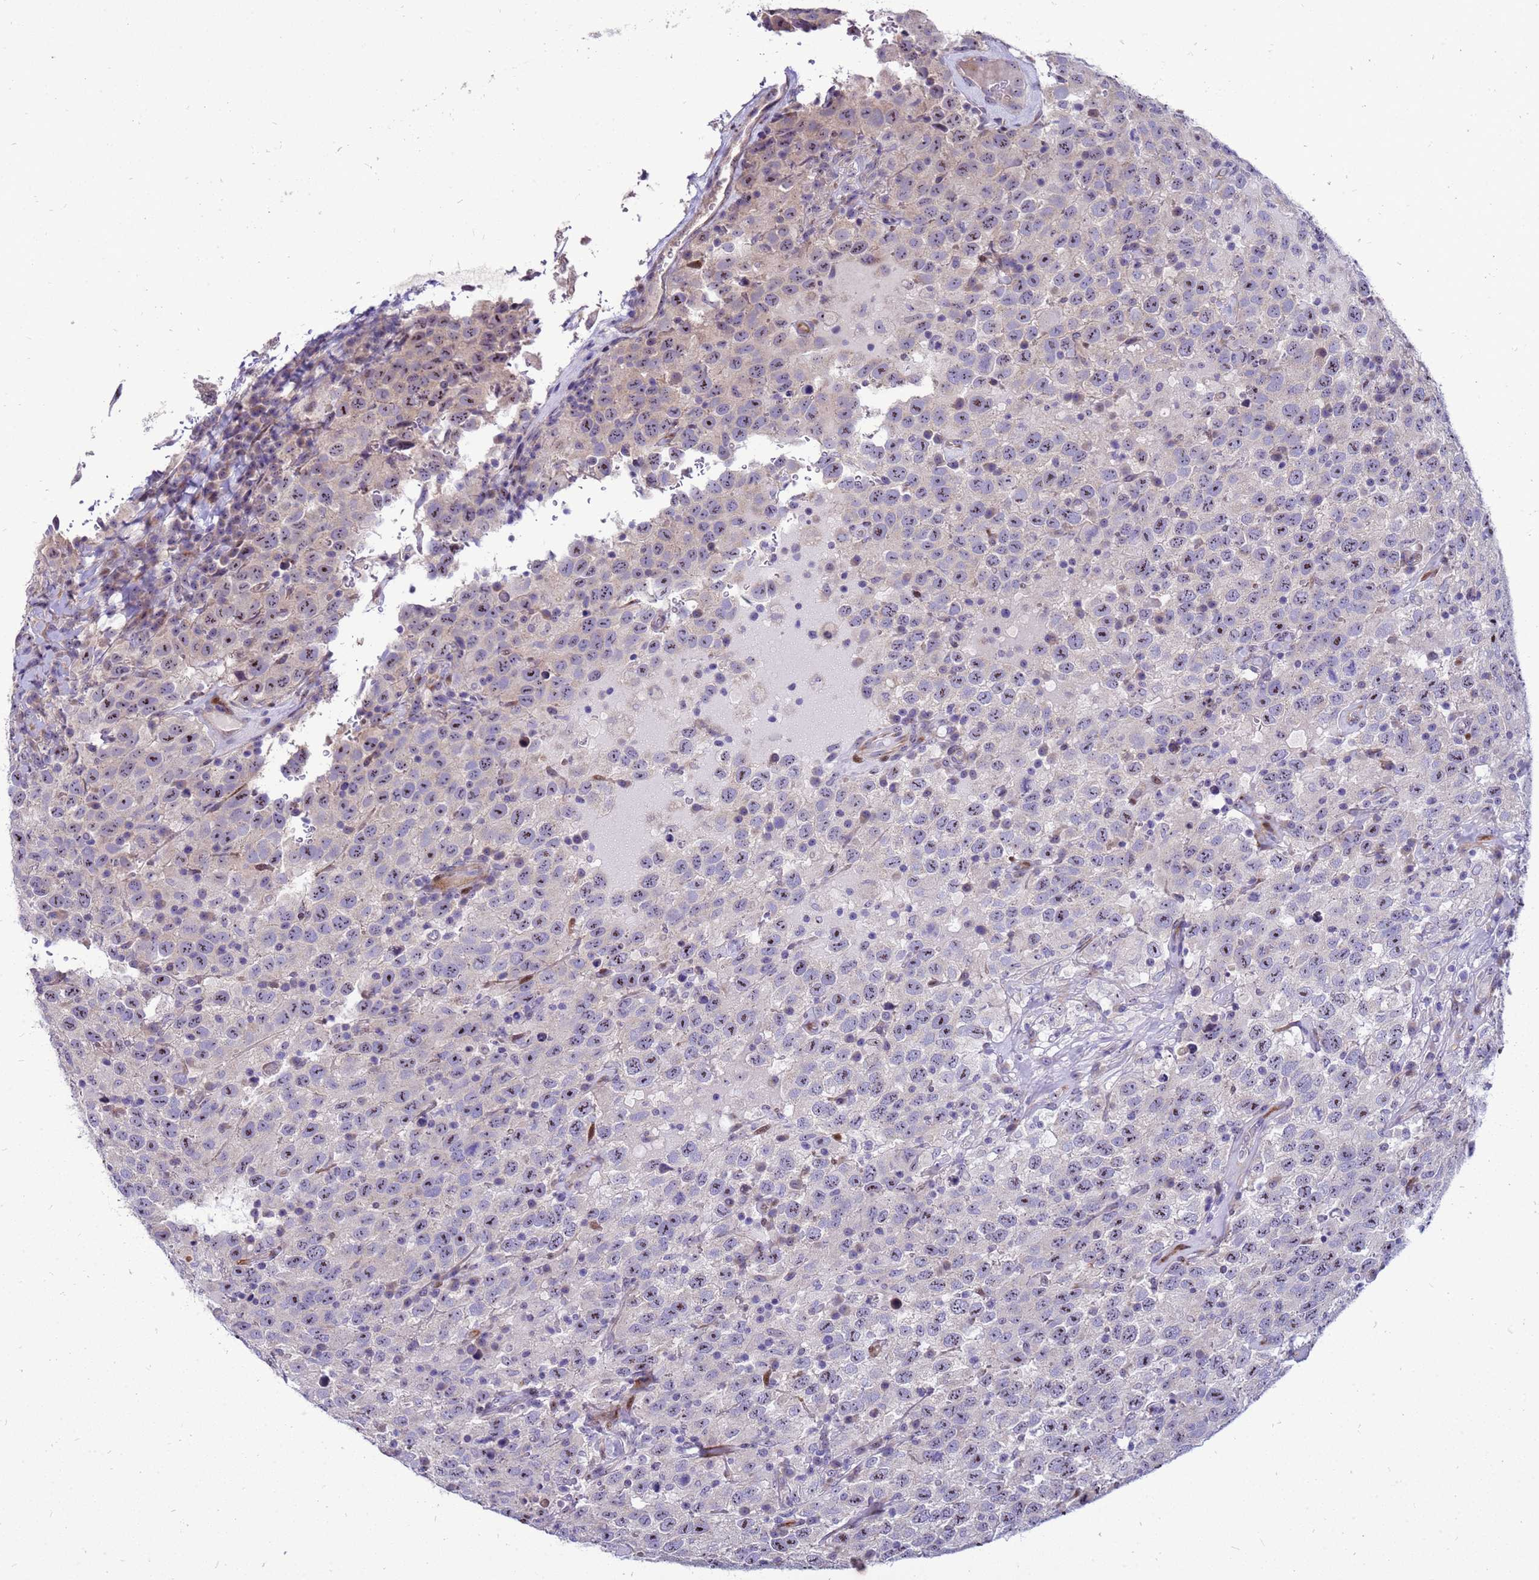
{"staining": {"intensity": "moderate", "quantity": "<25%", "location": "nuclear"}, "tissue": "testis cancer", "cell_type": "Tumor cells", "image_type": "cancer", "snomed": [{"axis": "morphology", "description": "Seminoma, NOS"}, {"axis": "topography", "description": "Testis"}], "caption": "Testis cancer (seminoma) was stained to show a protein in brown. There is low levels of moderate nuclear expression in about <25% of tumor cells.", "gene": "RSPO1", "patient": {"sex": "male", "age": 41}}